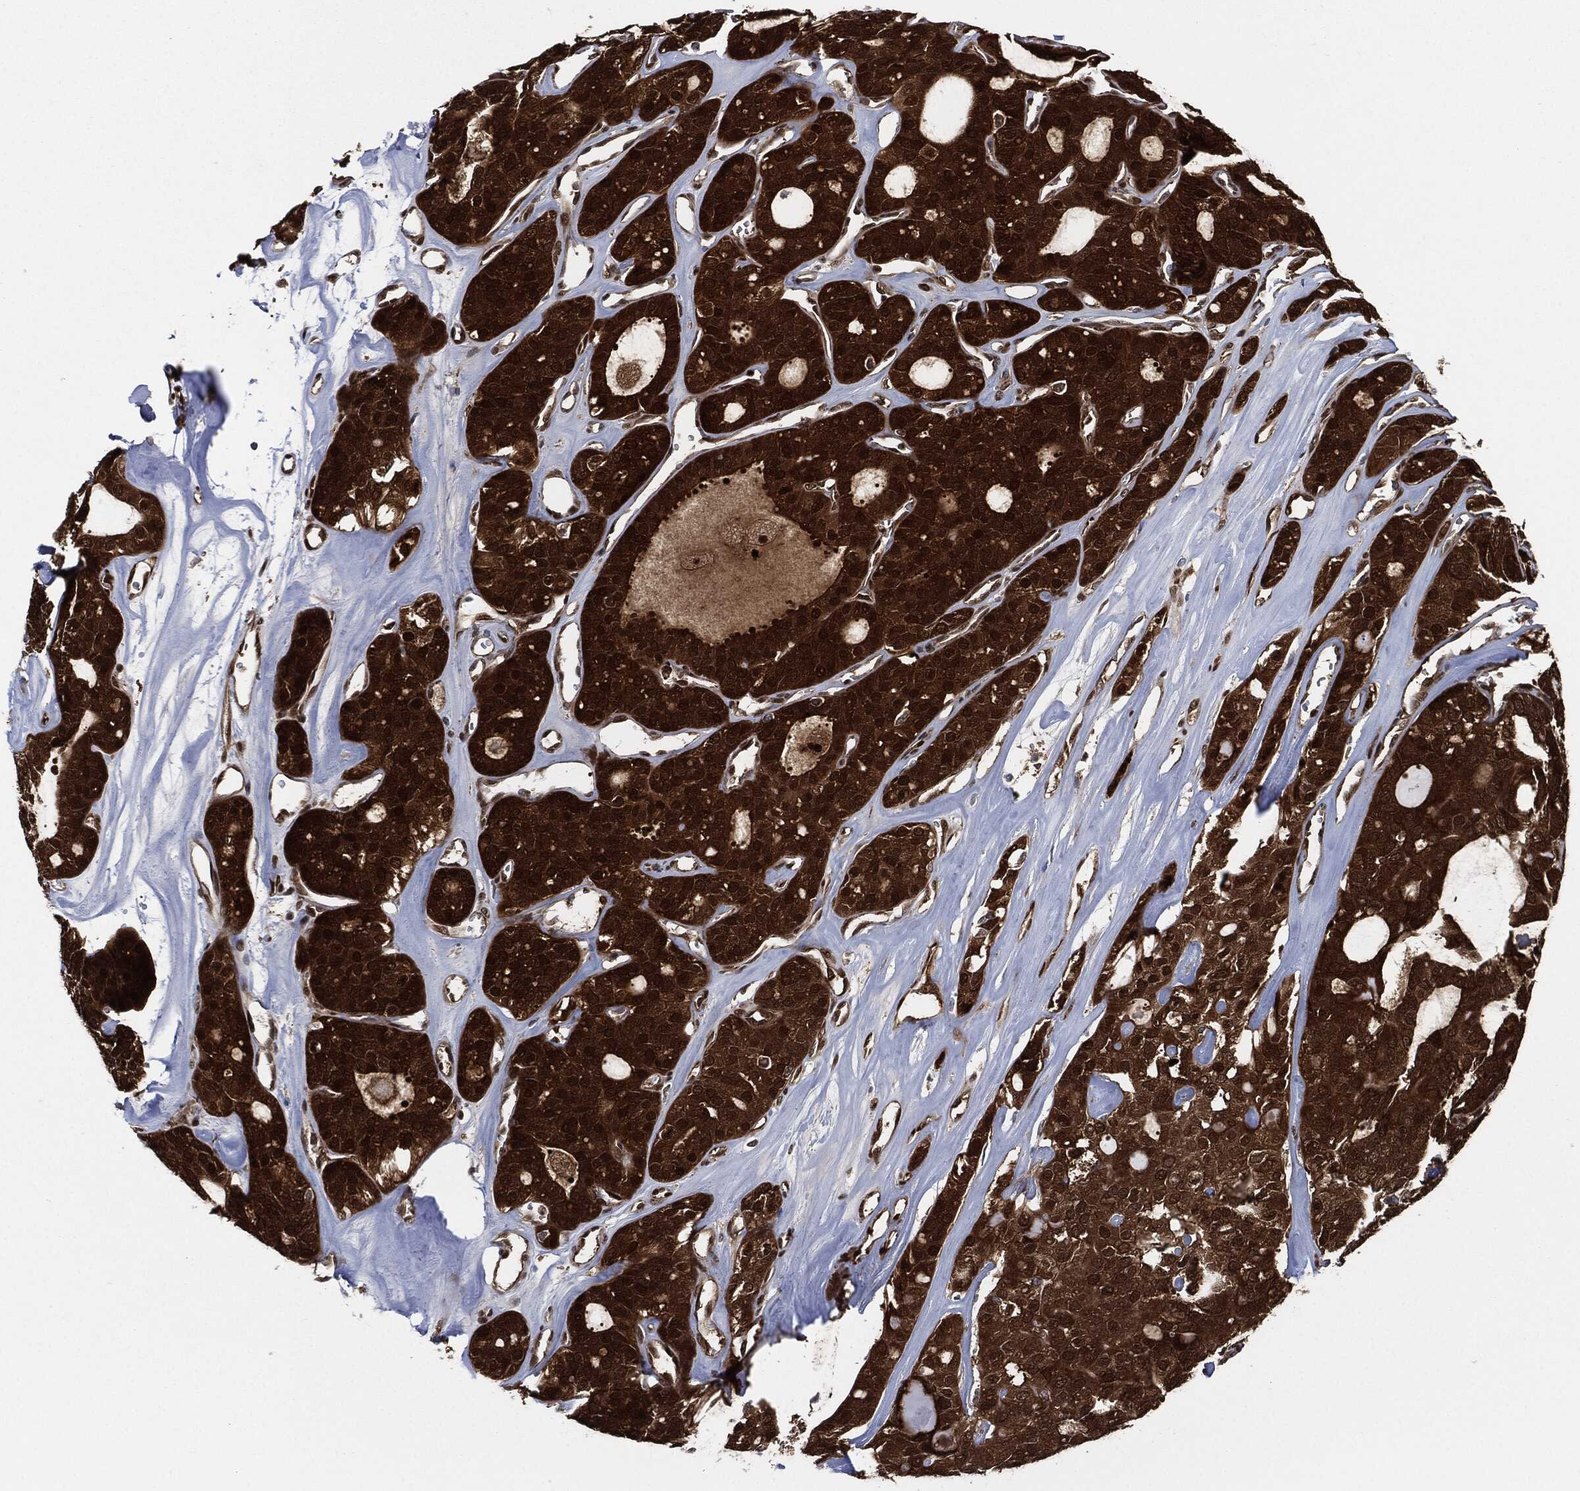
{"staining": {"intensity": "strong", "quantity": "25%-75%", "location": "cytoplasmic/membranous,nuclear"}, "tissue": "thyroid cancer", "cell_type": "Tumor cells", "image_type": "cancer", "snomed": [{"axis": "morphology", "description": "Follicular adenoma carcinoma, NOS"}, {"axis": "topography", "description": "Thyroid gland"}], "caption": "Immunohistochemical staining of thyroid cancer (follicular adenoma carcinoma) shows strong cytoplasmic/membranous and nuclear protein expression in about 25%-75% of tumor cells. The protein is stained brown, and the nuclei are stained in blue (DAB (3,3'-diaminobenzidine) IHC with brightfield microscopy, high magnification).", "gene": "DCTN1", "patient": {"sex": "male", "age": 75}}